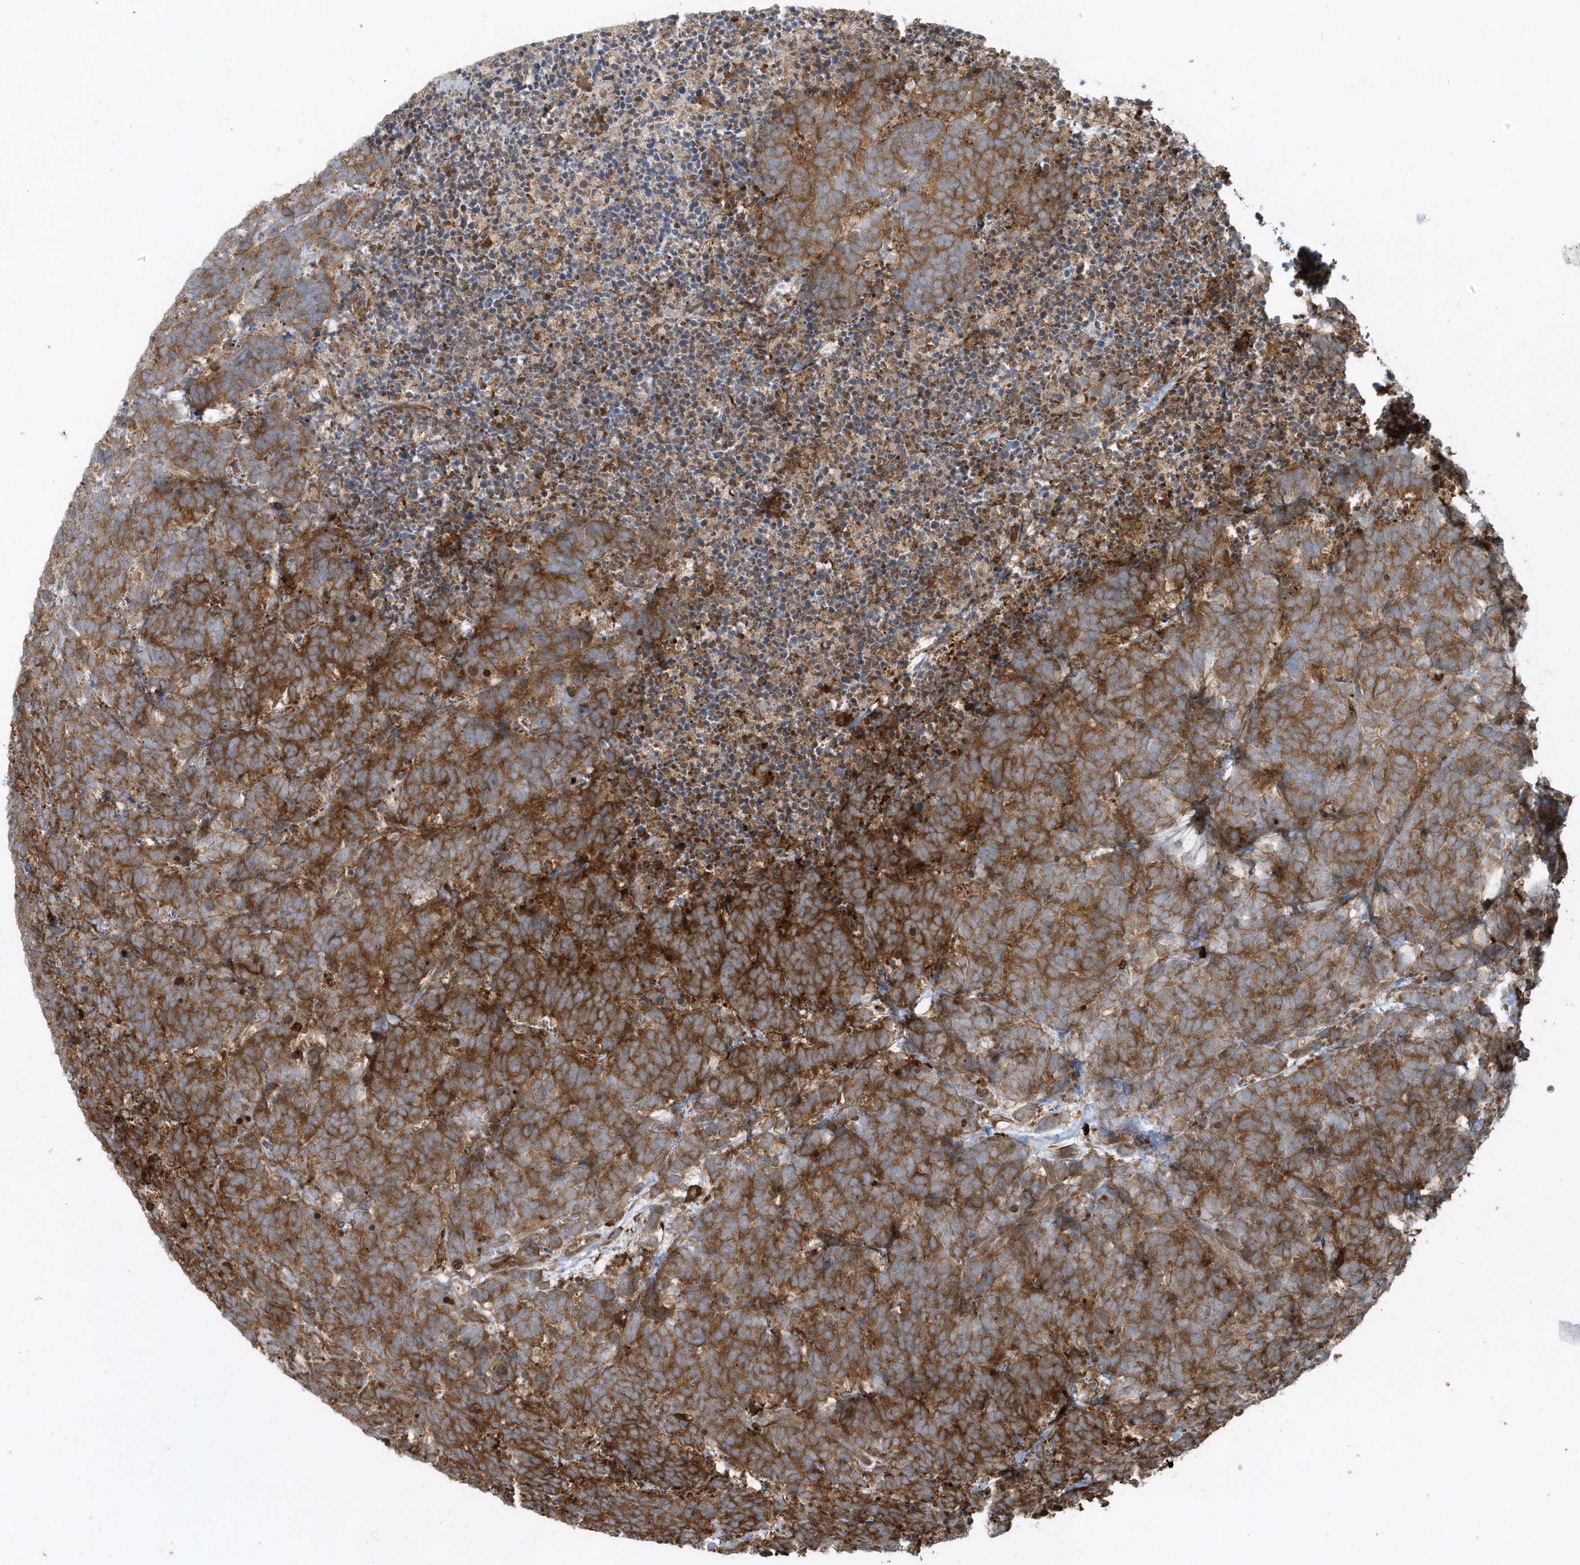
{"staining": {"intensity": "moderate", "quantity": ">75%", "location": "cytoplasmic/membranous"}, "tissue": "carcinoid", "cell_type": "Tumor cells", "image_type": "cancer", "snomed": [{"axis": "morphology", "description": "Carcinoma, NOS"}, {"axis": "morphology", "description": "Carcinoid, malignant, NOS"}, {"axis": "topography", "description": "Urinary bladder"}], "caption": "Carcinoid was stained to show a protein in brown. There is medium levels of moderate cytoplasmic/membranous staining in about >75% of tumor cells.", "gene": "CLCN6", "patient": {"sex": "male", "age": 57}}